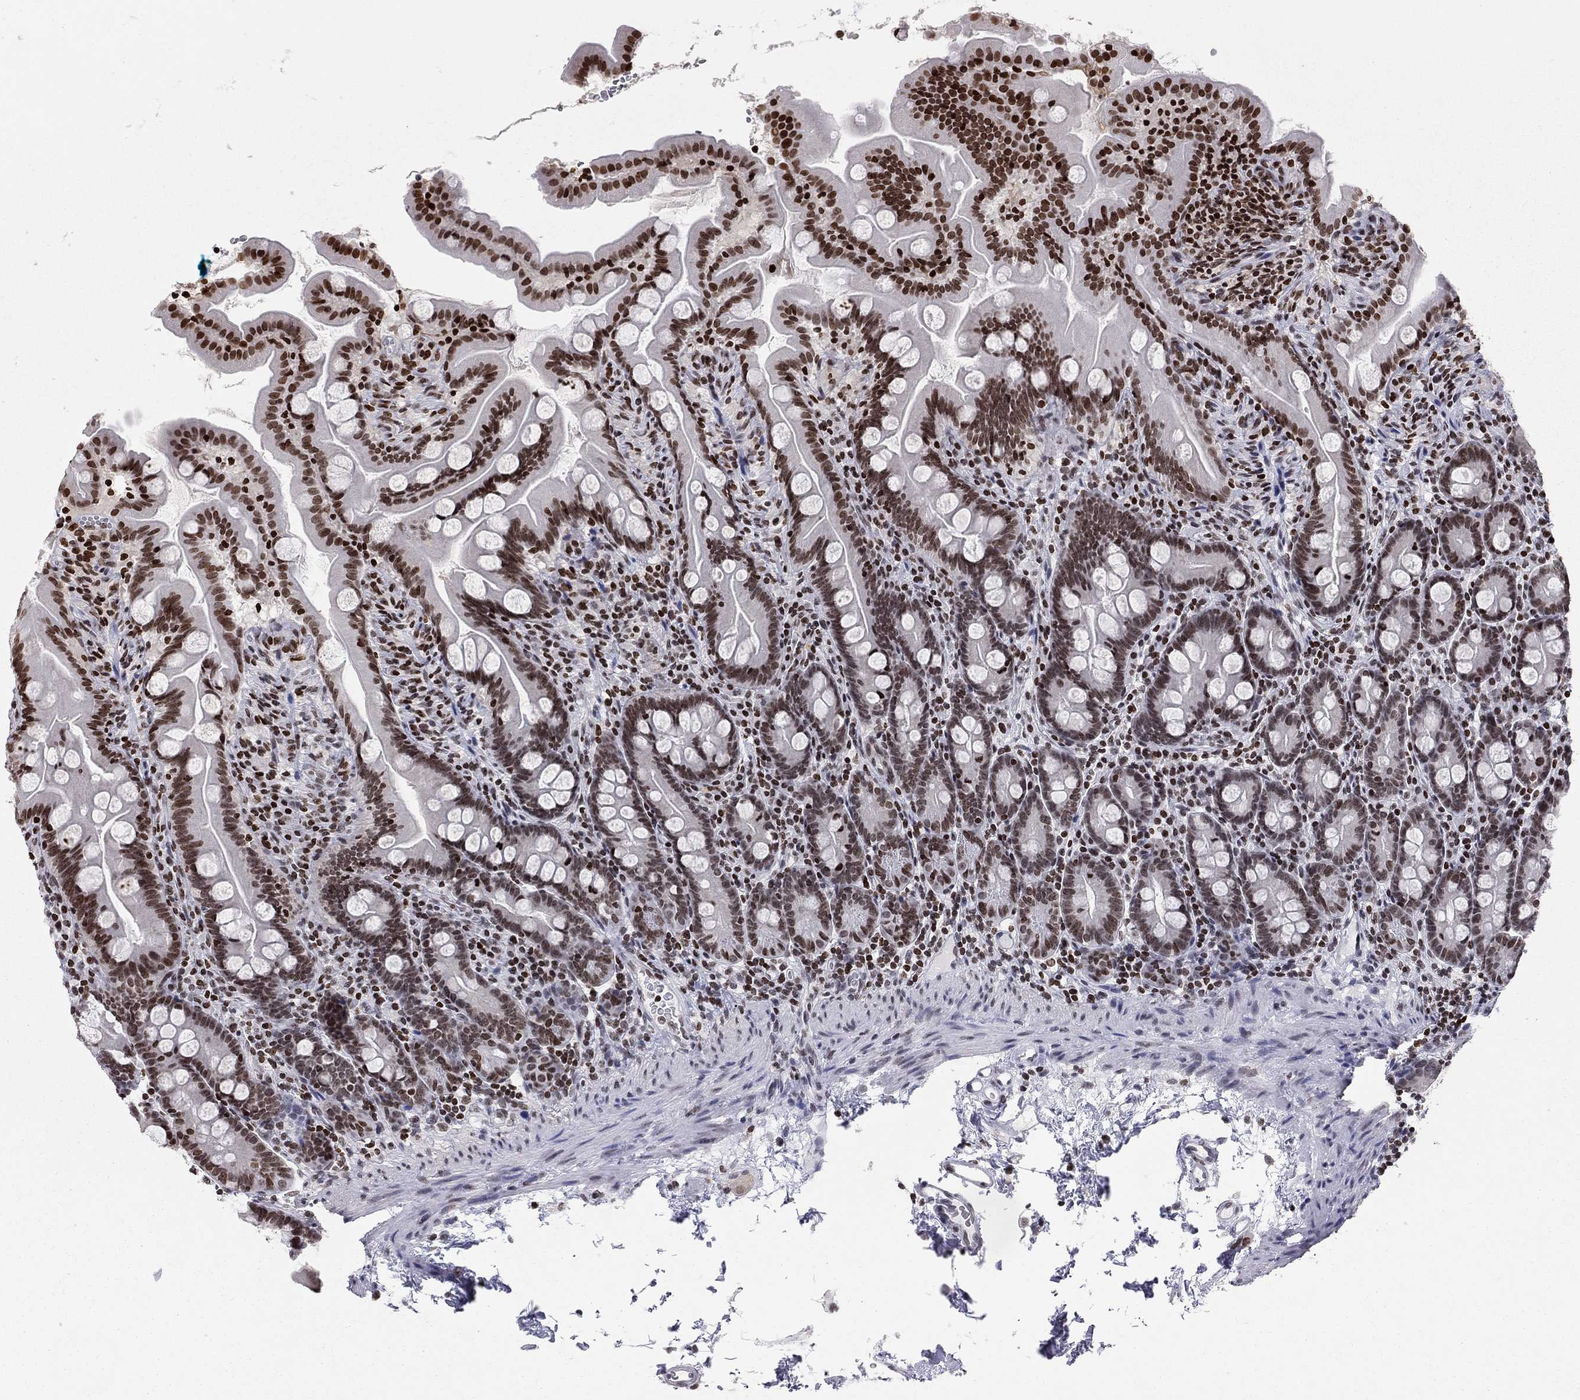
{"staining": {"intensity": "moderate", "quantity": ">75%", "location": "nuclear"}, "tissue": "small intestine", "cell_type": "Glandular cells", "image_type": "normal", "snomed": [{"axis": "morphology", "description": "Normal tissue, NOS"}, {"axis": "topography", "description": "Small intestine"}], "caption": "Small intestine stained with IHC shows moderate nuclear staining in about >75% of glandular cells.", "gene": "H2AX", "patient": {"sex": "female", "age": 44}}